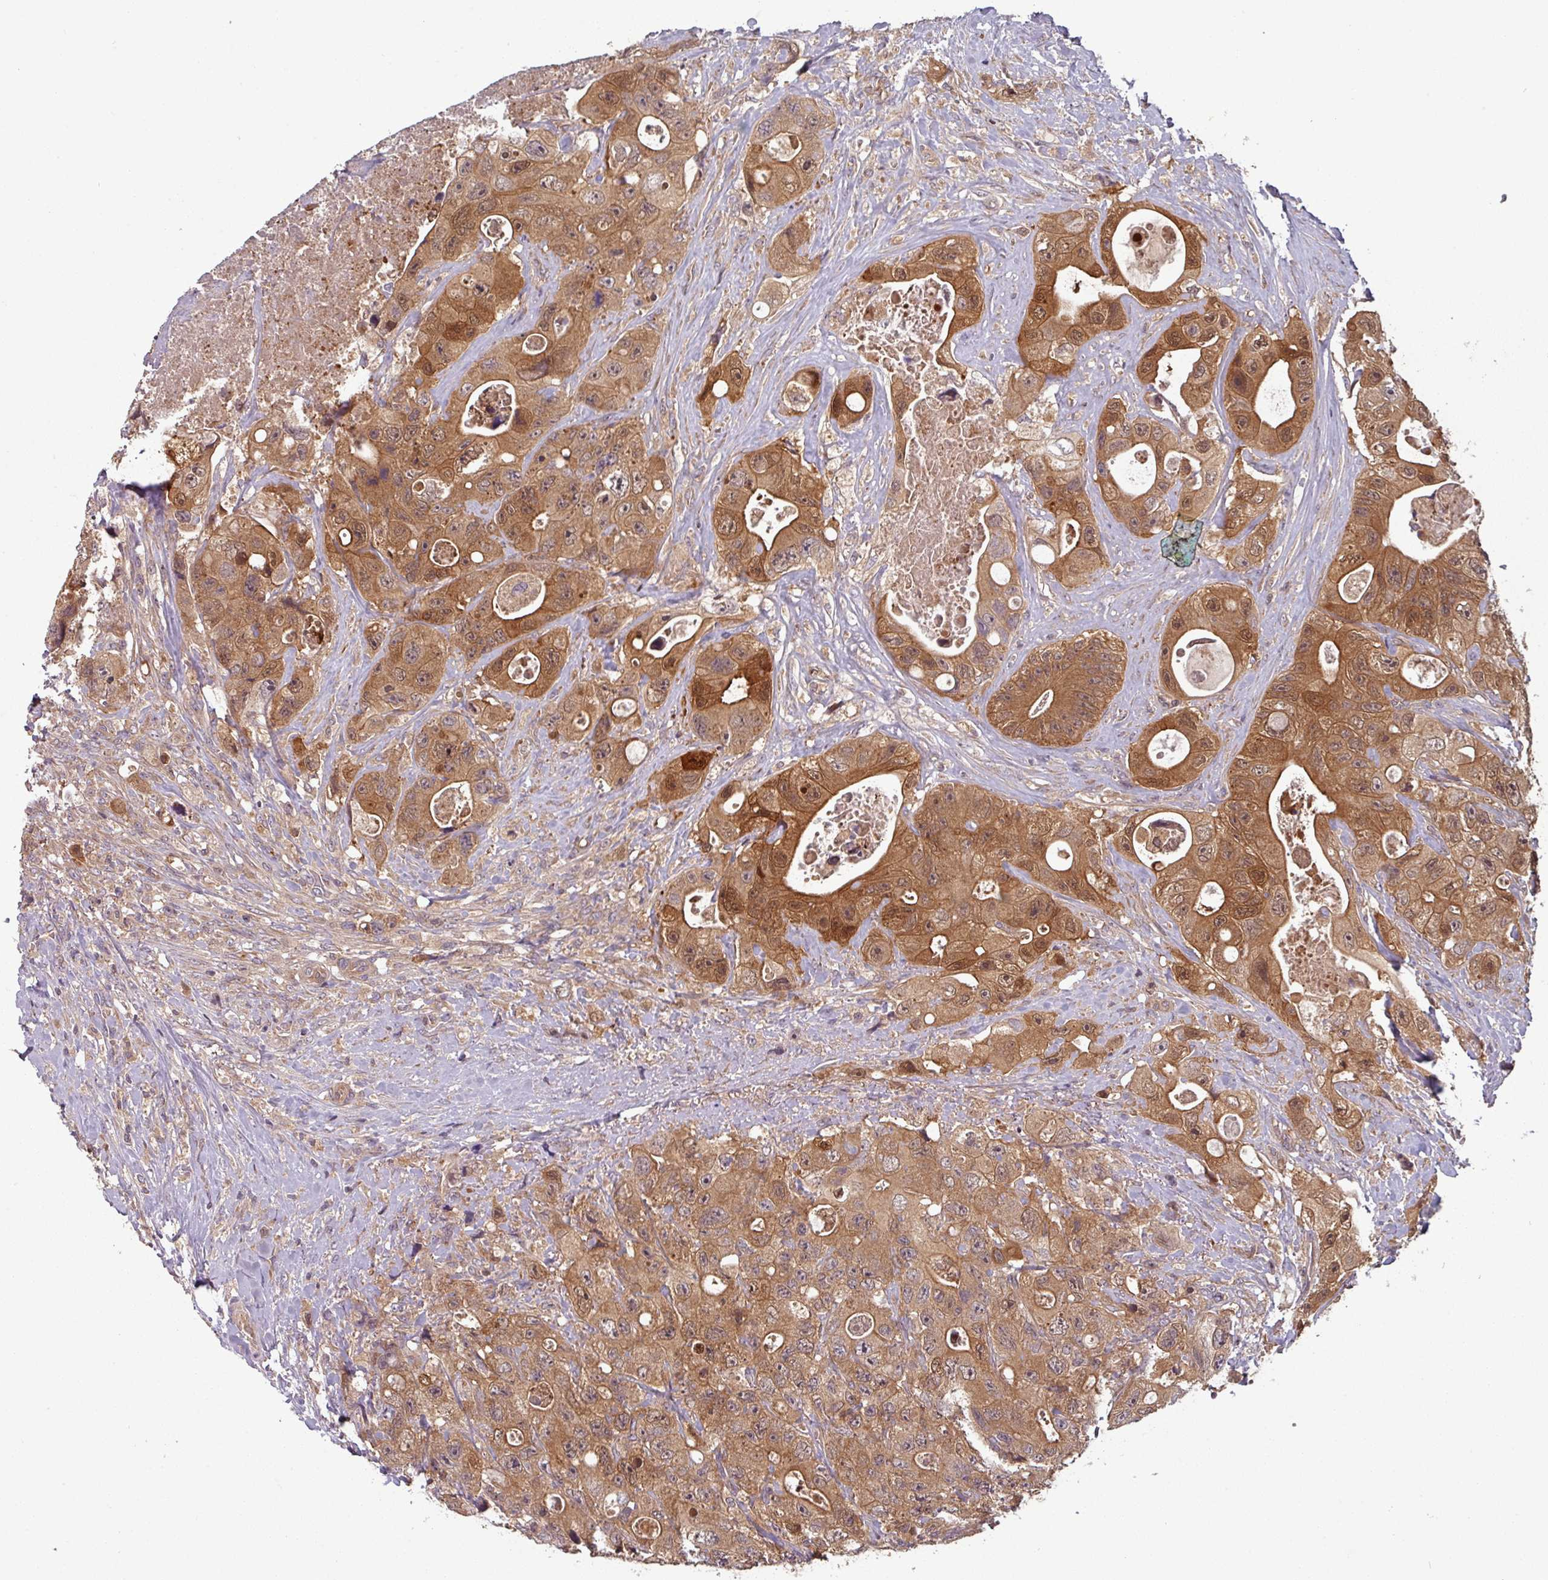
{"staining": {"intensity": "moderate", "quantity": ">75%", "location": "cytoplasmic/membranous,nuclear"}, "tissue": "colorectal cancer", "cell_type": "Tumor cells", "image_type": "cancer", "snomed": [{"axis": "morphology", "description": "Adenocarcinoma, NOS"}, {"axis": "topography", "description": "Colon"}], "caption": "A micrograph of human colorectal cancer stained for a protein shows moderate cytoplasmic/membranous and nuclear brown staining in tumor cells. (IHC, brightfield microscopy, high magnification).", "gene": "GSKIP", "patient": {"sex": "female", "age": 46}}